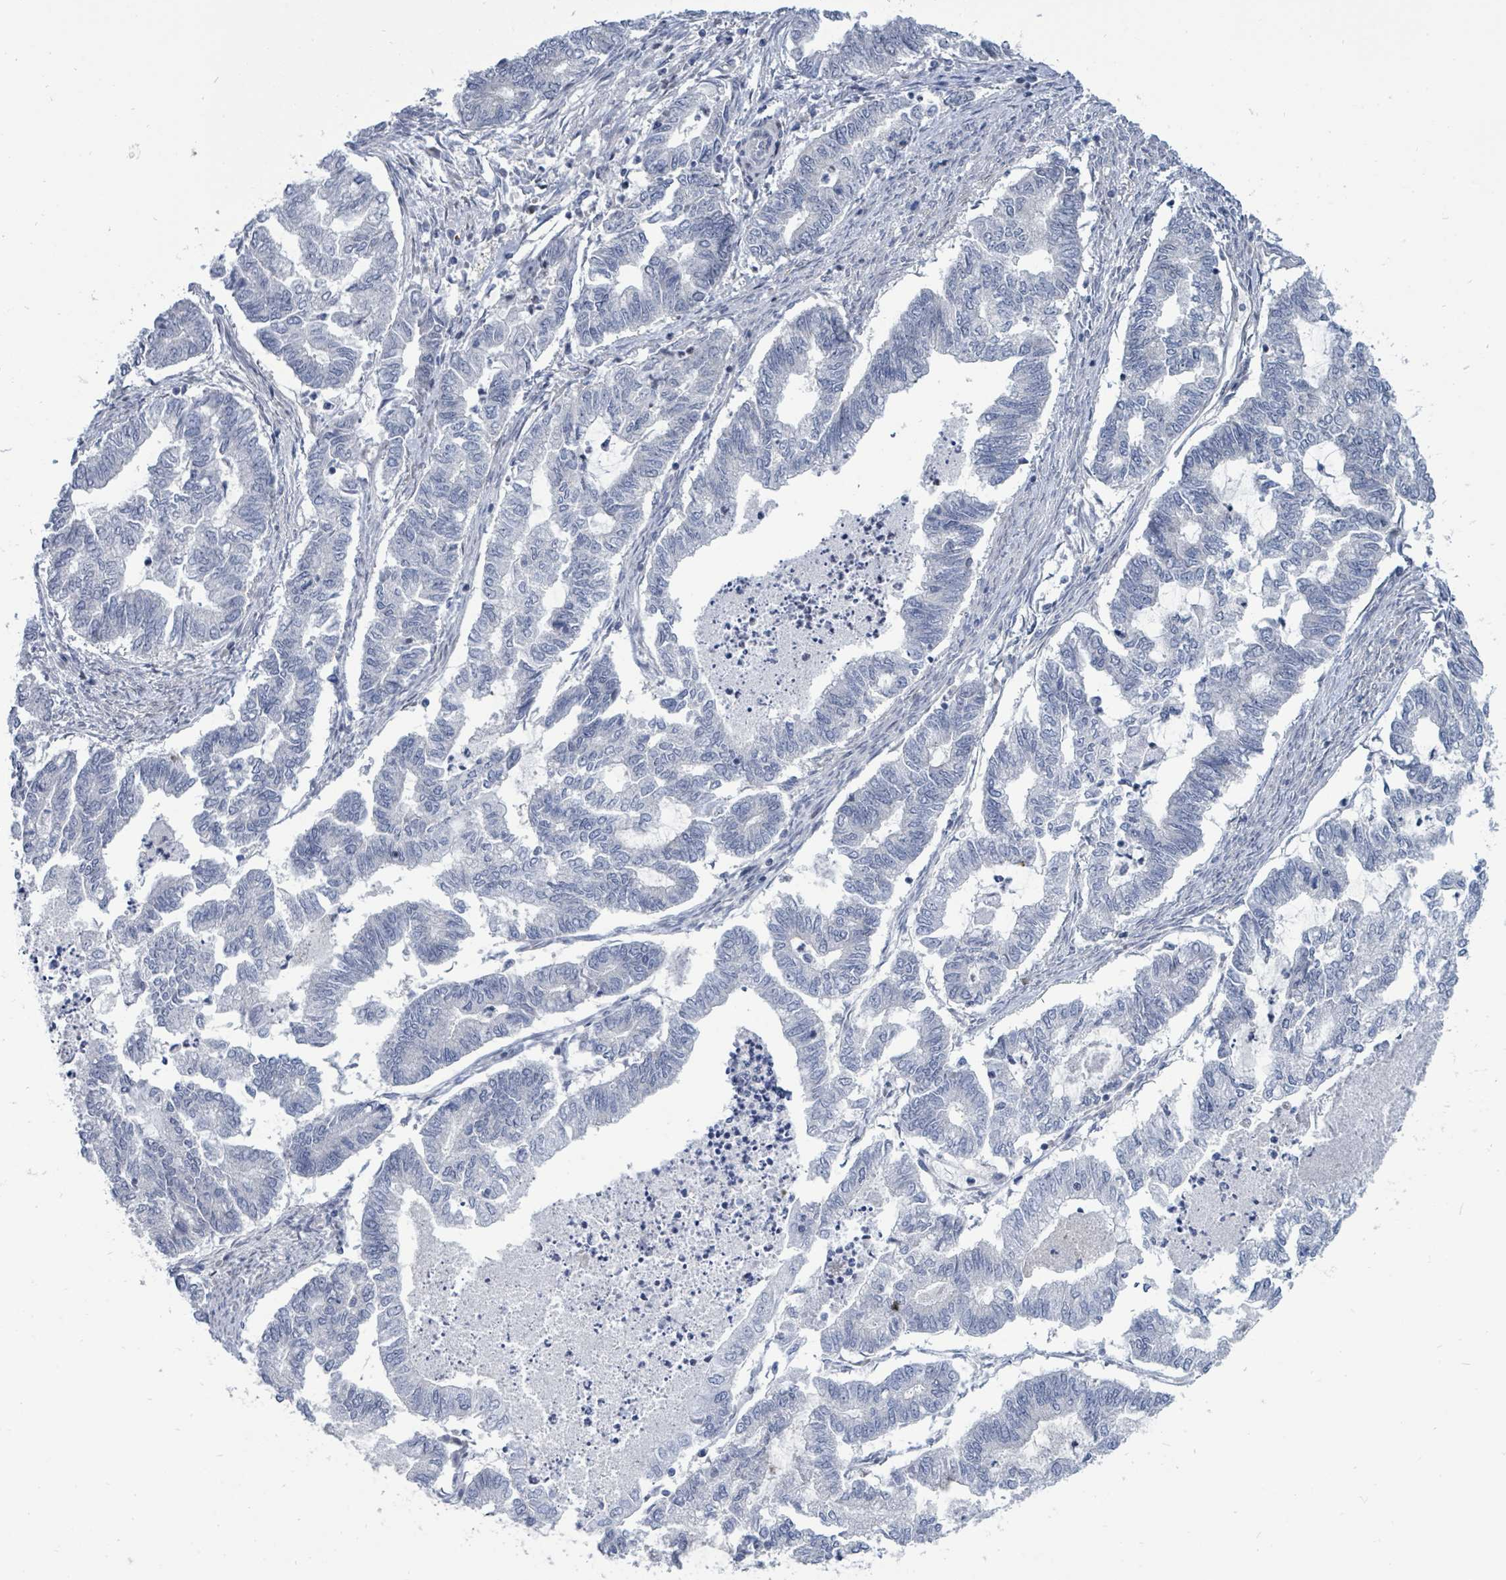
{"staining": {"intensity": "negative", "quantity": "none", "location": "none"}, "tissue": "endometrial cancer", "cell_type": "Tumor cells", "image_type": "cancer", "snomed": [{"axis": "morphology", "description": "Adenocarcinoma, NOS"}, {"axis": "topography", "description": "Endometrium"}], "caption": "IHC image of adenocarcinoma (endometrial) stained for a protein (brown), which shows no staining in tumor cells.", "gene": "SUMO4", "patient": {"sex": "female", "age": 79}}